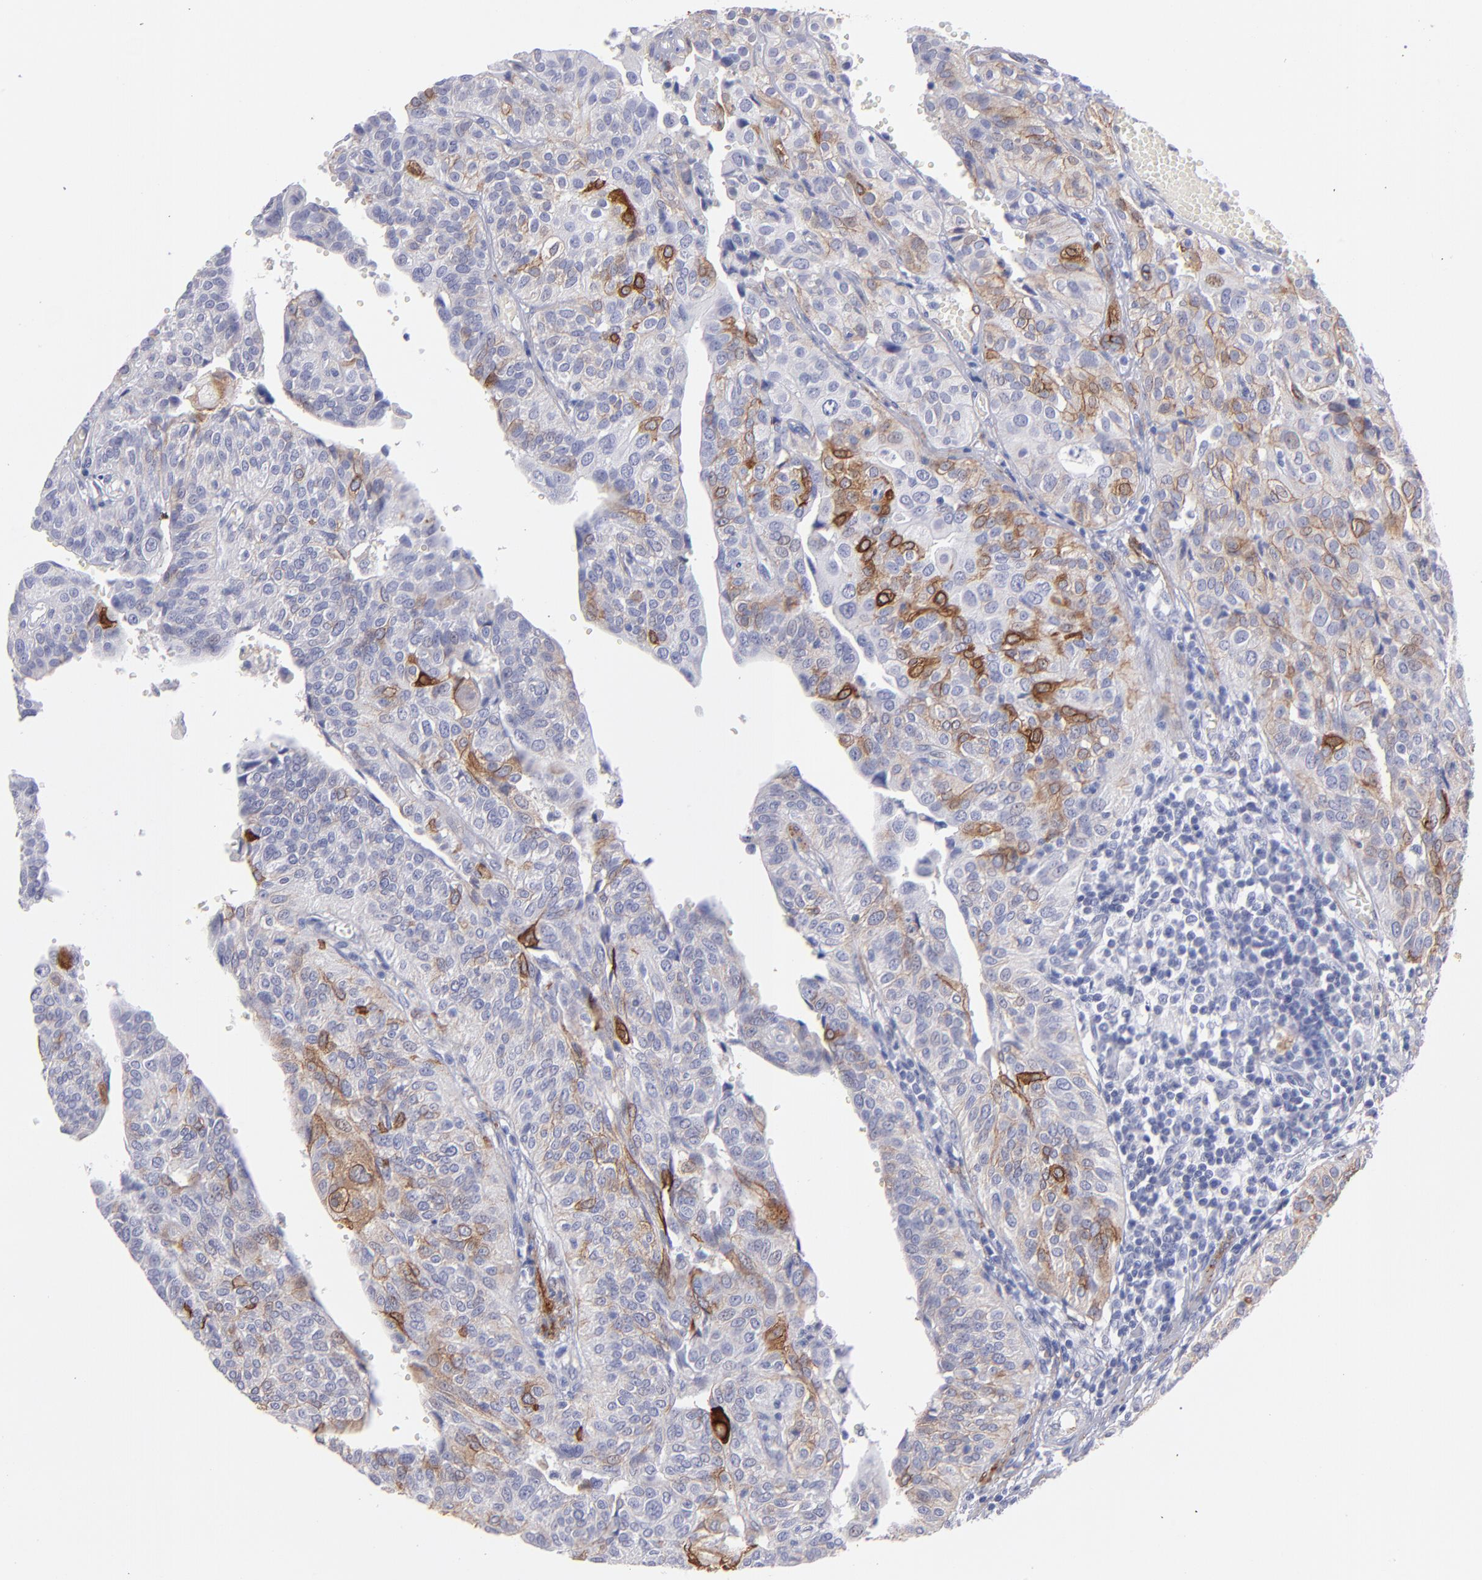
{"staining": {"intensity": "weak", "quantity": "25%-75%", "location": "cytoplasmic/membranous"}, "tissue": "urothelial cancer", "cell_type": "Tumor cells", "image_type": "cancer", "snomed": [{"axis": "morphology", "description": "Urothelial carcinoma, High grade"}, {"axis": "topography", "description": "Urinary bladder"}], "caption": "Protein analysis of urothelial carcinoma (high-grade) tissue reveals weak cytoplasmic/membranous staining in about 25%-75% of tumor cells. The staining was performed using DAB (3,3'-diaminobenzidine) to visualize the protein expression in brown, while the nuclei were stained in blue with hematoxylin (Magnification: 20x).", "gene": "AHNAK2", "patient": {"sex": "male", "age": 56}}